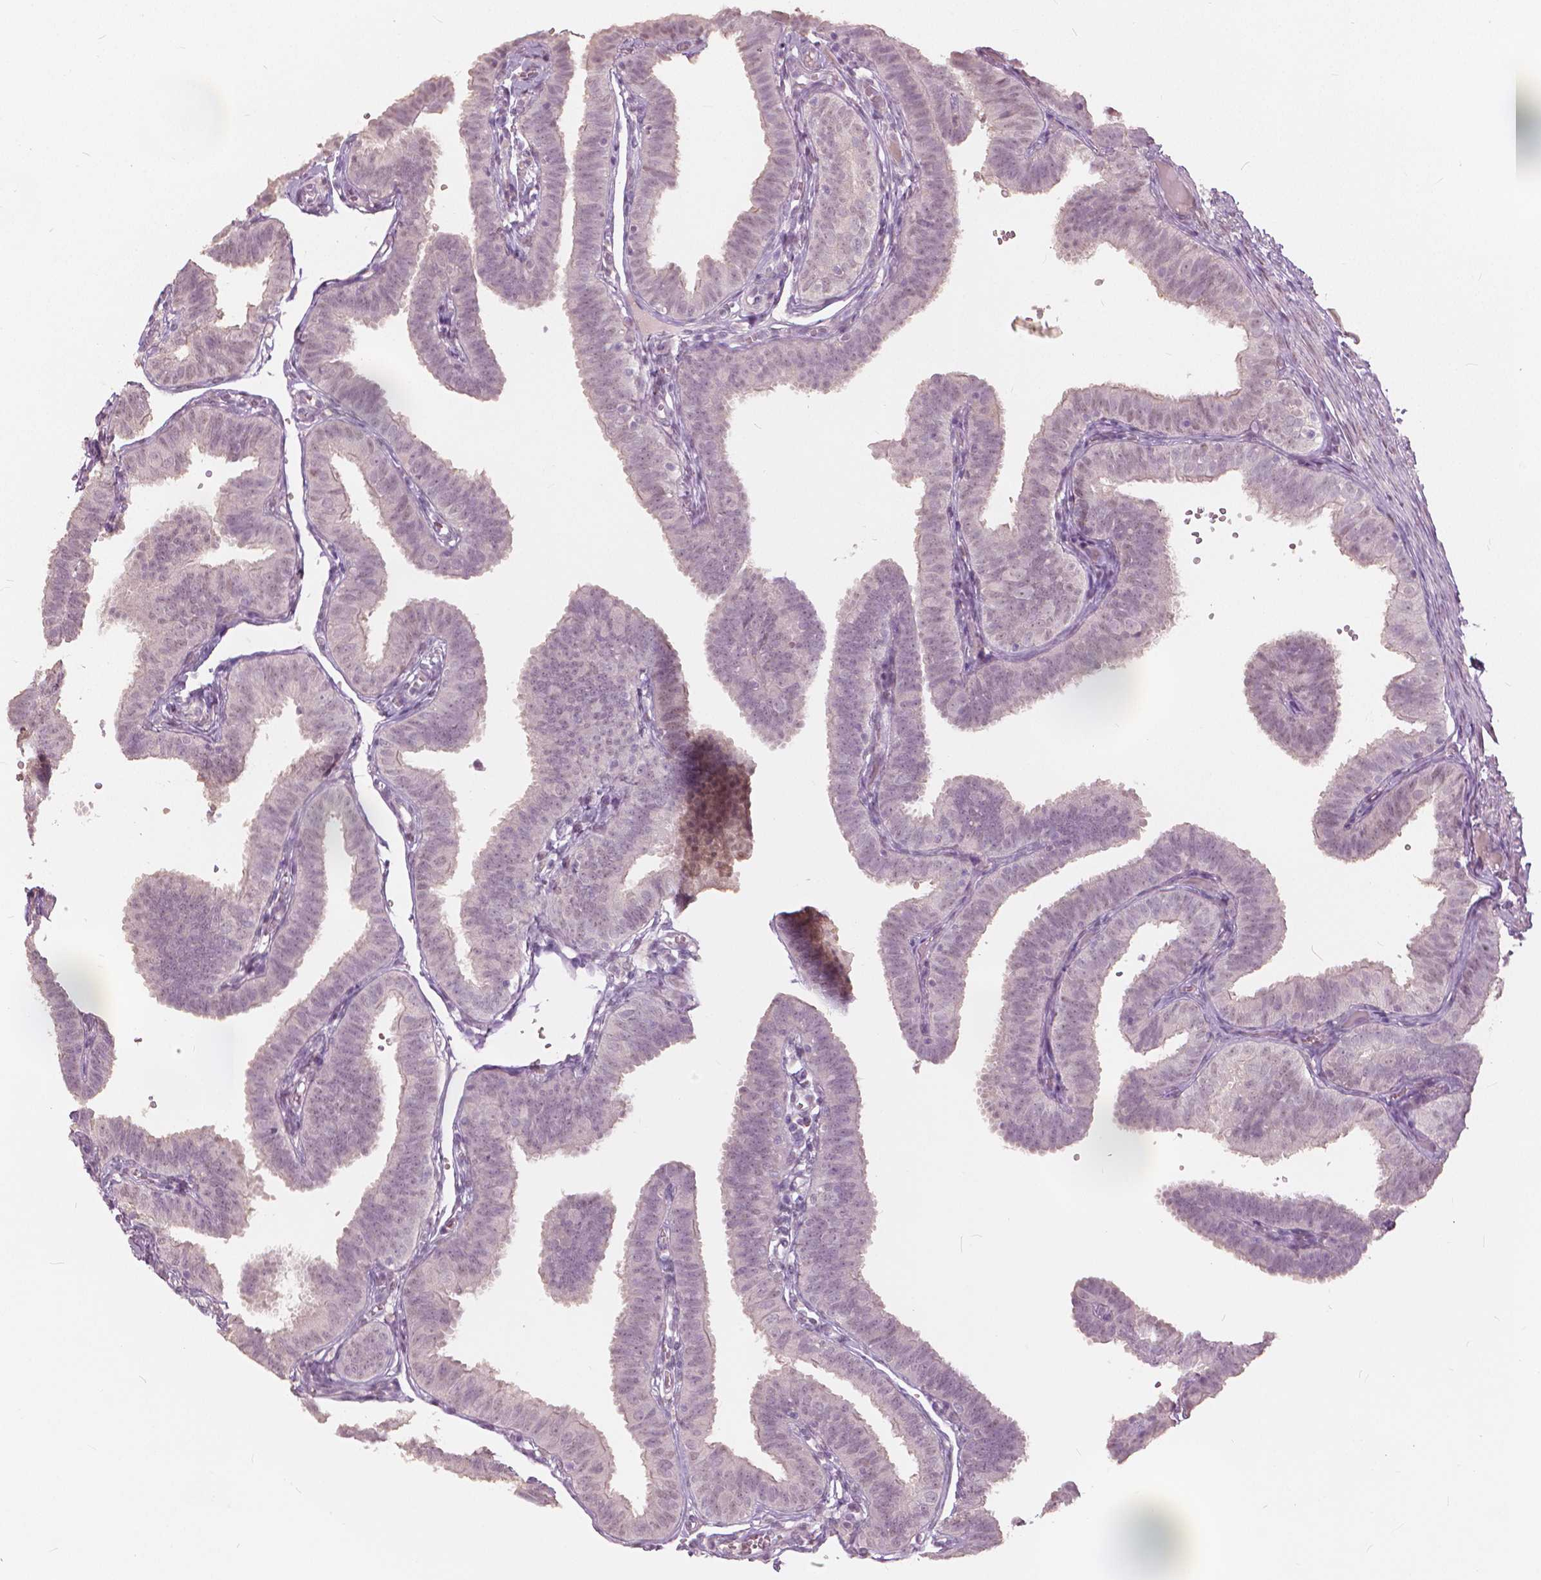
{"staining": {"intensity": "negative", "quantity": "none", "location": "none"}, "tissue": "fallopian tube", "cell_type": "Glandular cells", "image_type": "normal", "snomed": [{"axis": "morphology", "description": "Normal tissue, NOS"}, {"axis": "topography", "description": "Fallopian tube"}], "caption": "IHC photomicrograph of unremarkable human fallopian tube stained for a protein (brown), which demonstrates no expression in glandular cells.", "gene": "NANOG", "patient": {"sex": "female", "age": 25}}